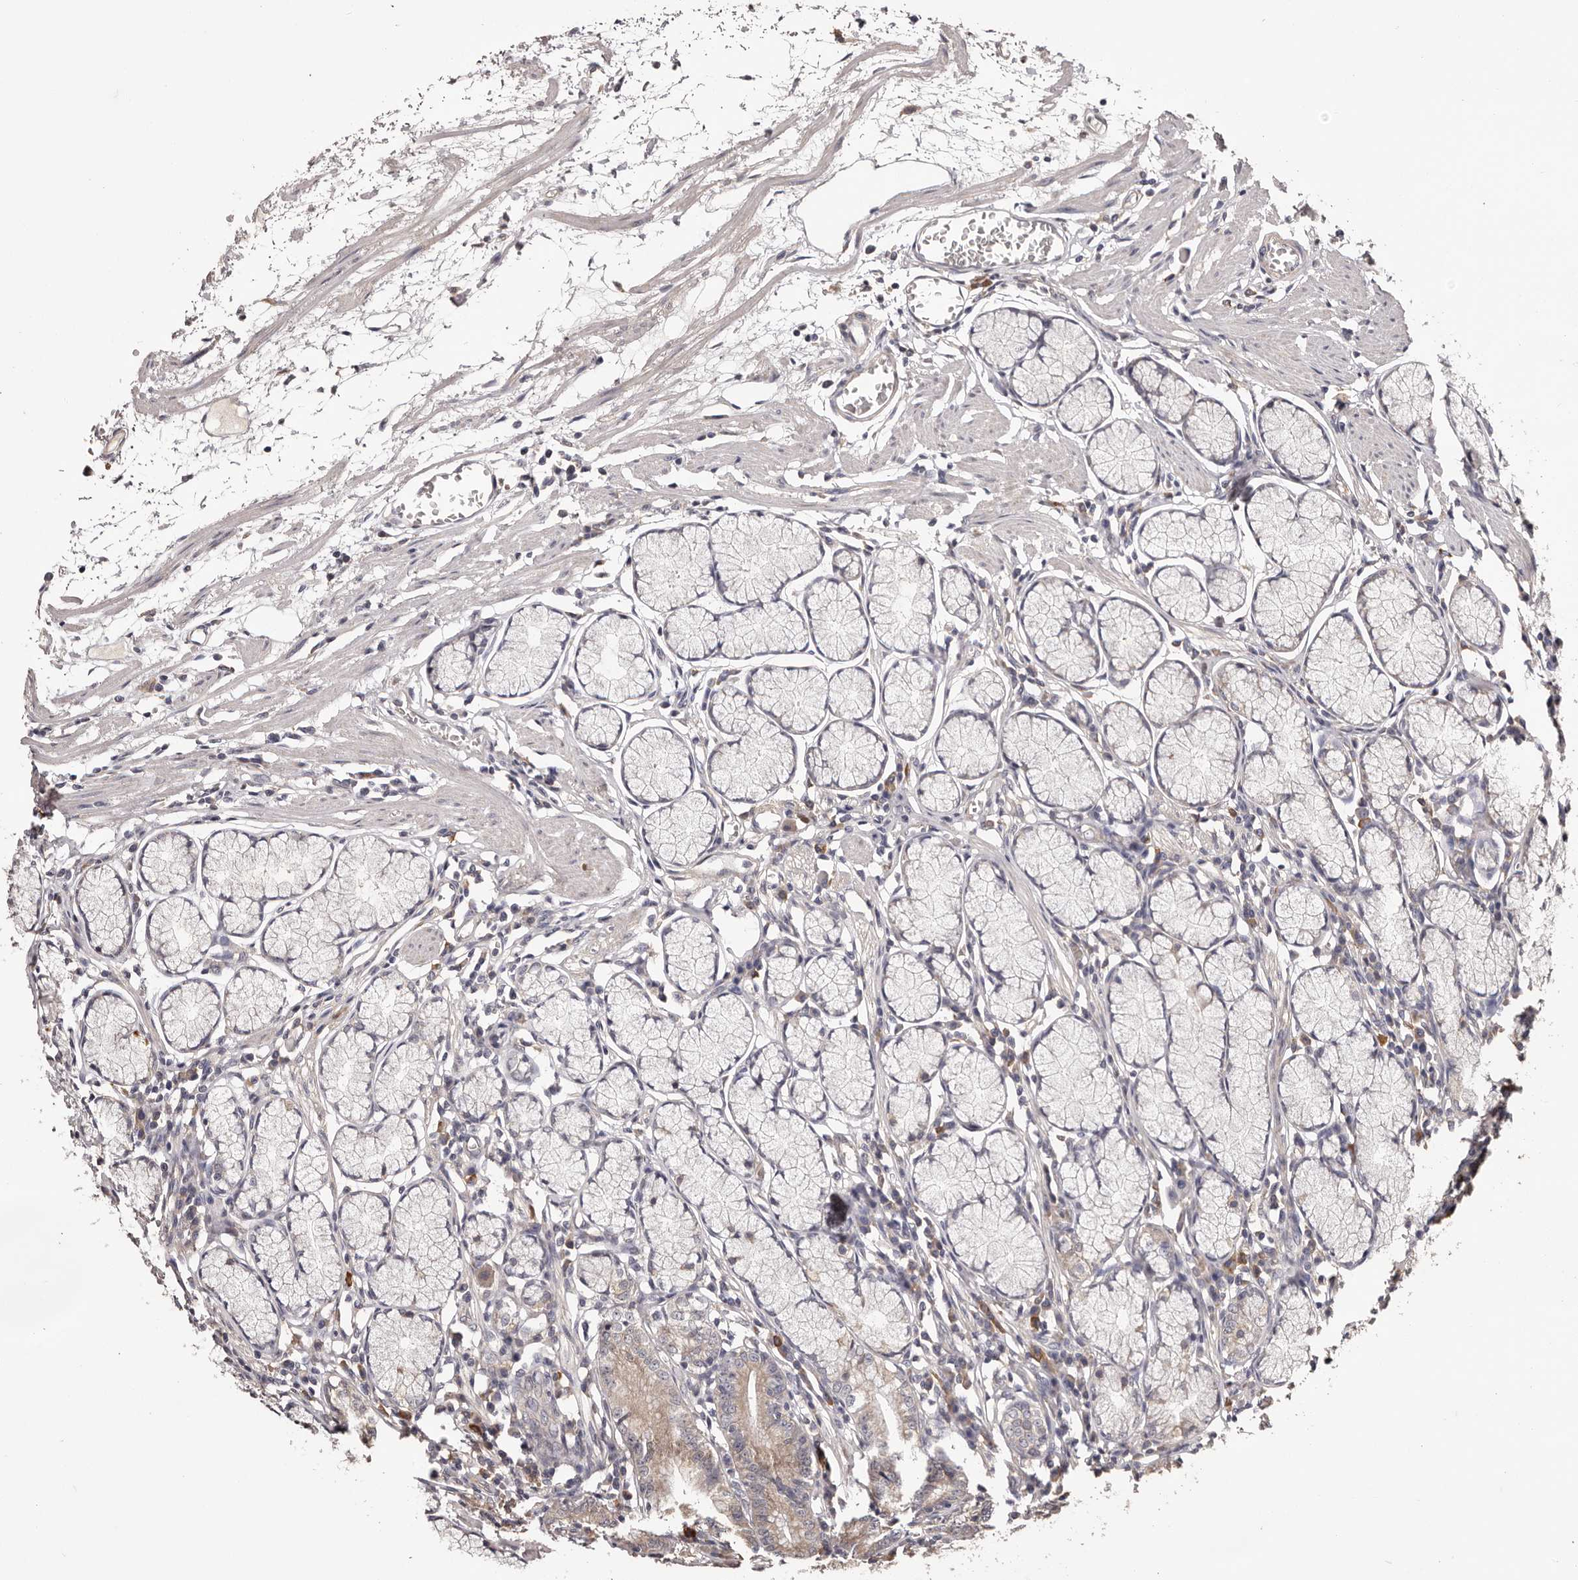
{"staining": {"intensity": "moderate", "quantity": "25%-75%", "location": "cytoplasmic/membranous"}, "tissue": "stomach", "cell_type": "Glandular cells", "image_type": "normal", "snomed": [{"axis": "morphology", "description": "Normal tissue, NOS"}, {"axis": "topography", "description": "Stomach"}], "caption": "An immunohistochemistry (IHC) image of benign tissue is shown. Protein staining in brown labels moderate cytoplasmic/membranous positivity in stomach within glandular cells. (DAB (3,3'-diaminobenzidine) IHC, brown staining for protein, blue staining for nuclei).", "gene": "ETNK1", "patient": {"sex": "male", "age": 55}}